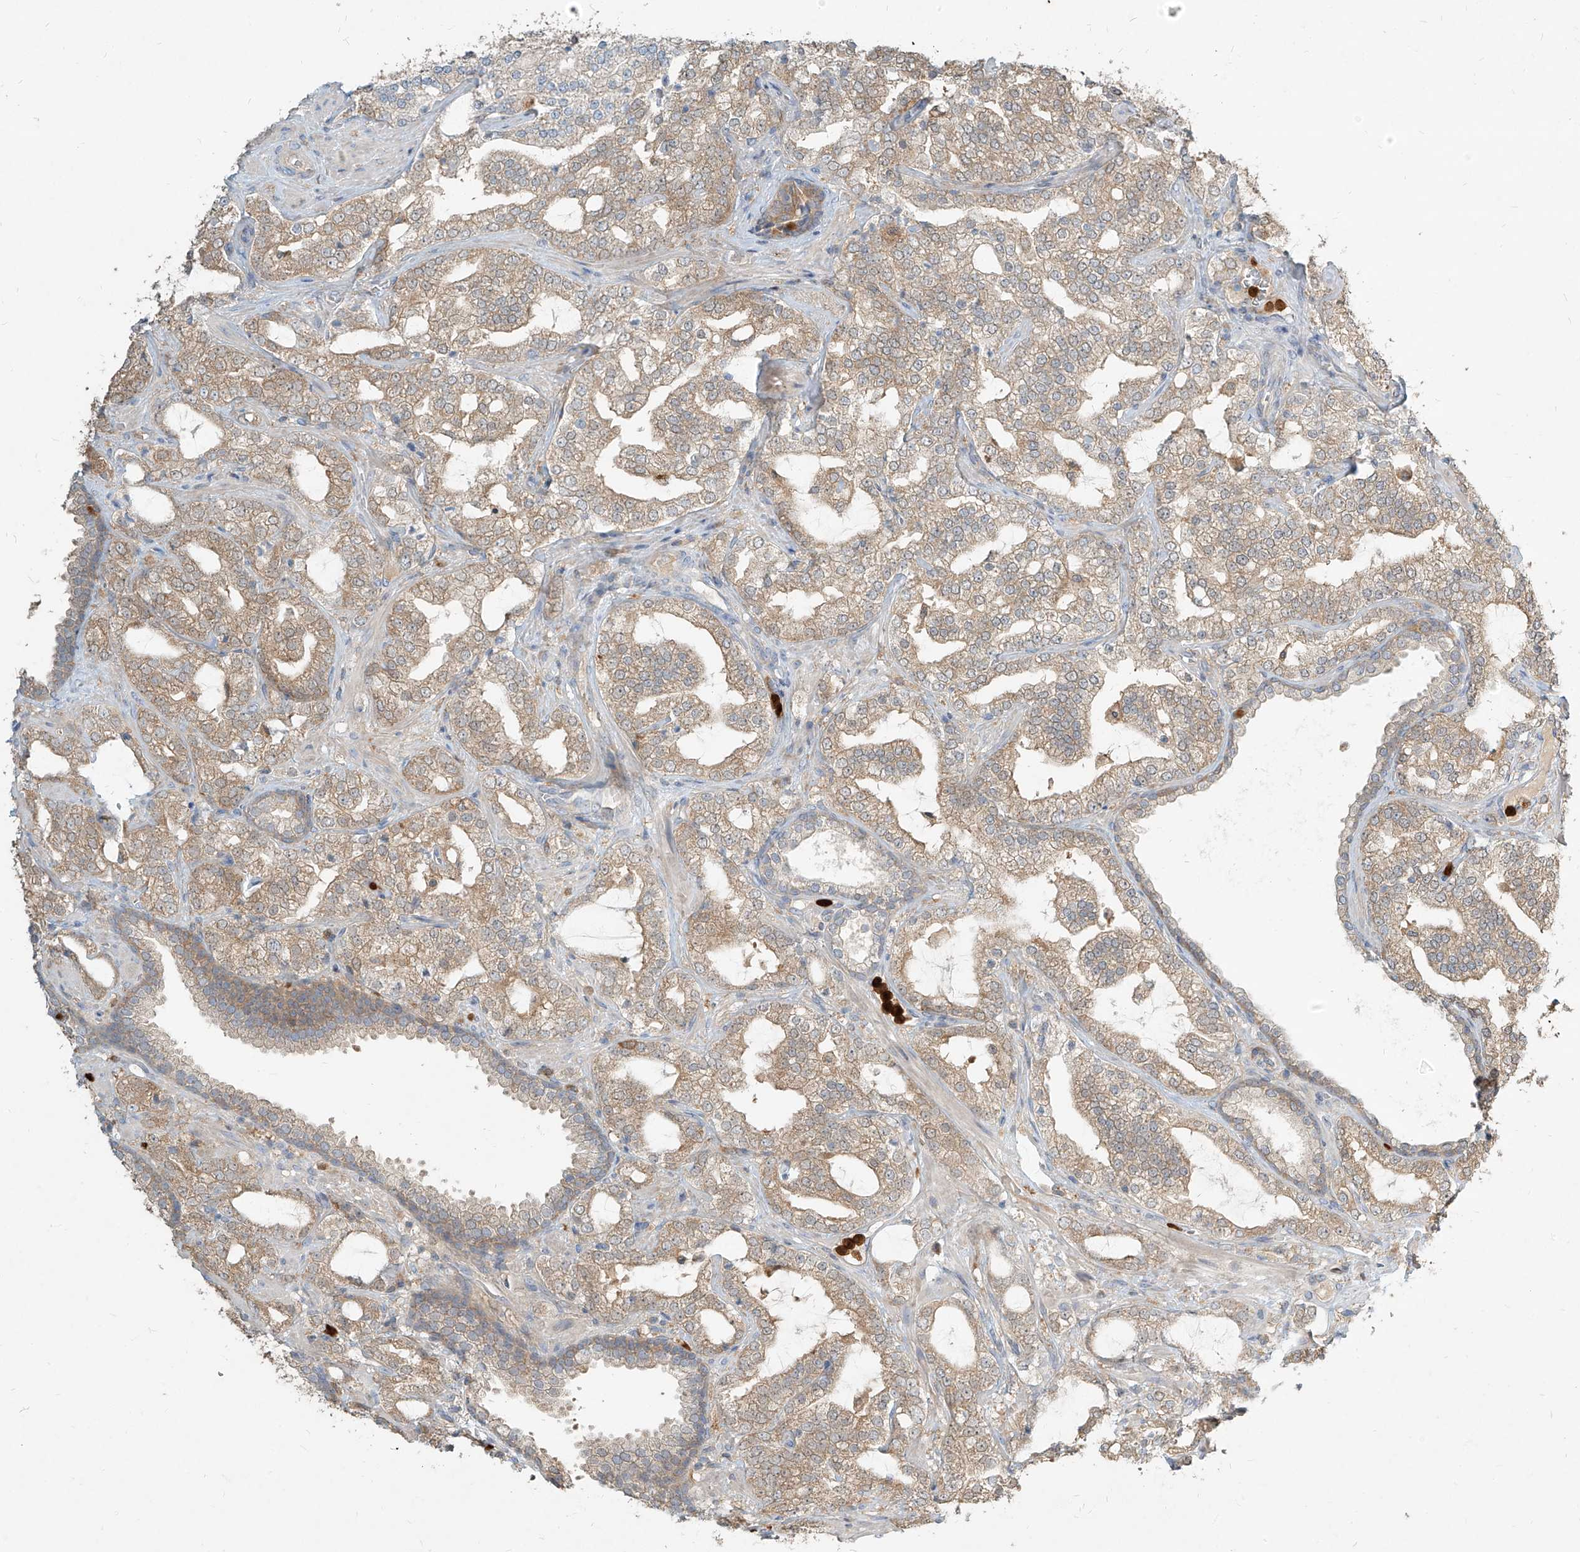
{"staining": {"intensity": "weak", "quantity": "25%-75%", "location": "cytoplasmic/membranous"}, "tissue": "prostate cancer", "cell_type": "Tumor cells", "image_type": "cancer", "snomed": [{"axis": "morphology", "description": "Adenocarcinoma, High grade"}, {"axis": "topography", "description": "Prostate"}], "caption": "This micrograph reveals IHC staining of prostate cancer, with low weak cytoplasmic/membranous staining in about 25%-75% of tumor cells.", "gene": "PGD", "patient": {"sex": "male", "age": 64}}